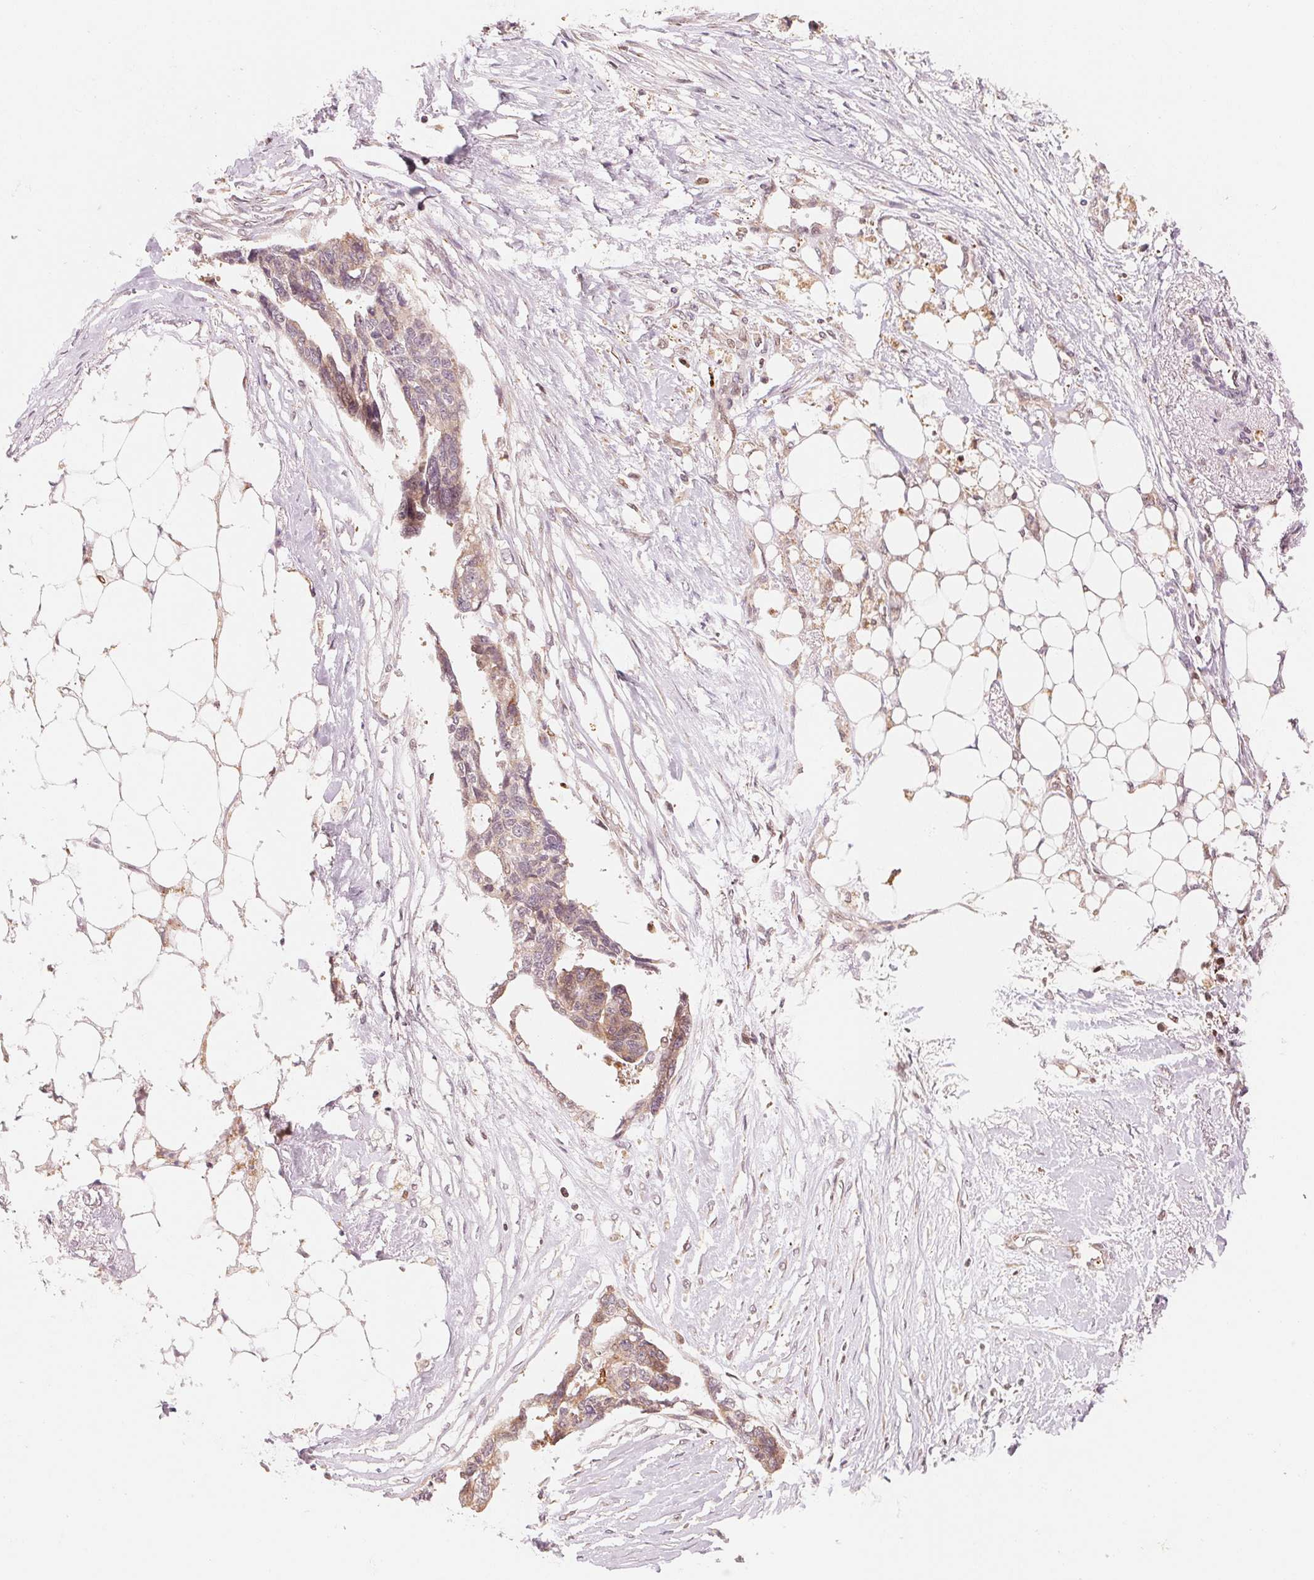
{"staining": {"intensity": "weak", "quantity": "25%-75%", "location": "cytoplasmic/membranous"}, "tissue": "ovarian cancer", "cell_type": "Tumor cells", "image_type": "cancer", "snomed": [{"axis": "morphology", "description": "Cystadenocarcinoma, serous, NOS"}, {"axis": "topography", "description": "Ovary"}], "caption": "Ovarian cancer (serous cystadenocarcinoma) stained with DAB IHC displays low levels of weak cytoplasmic/membranous expression in about 25%-75% of tumor cells.", "gene": "PRKN", "patient": {"sex": "female", "age": 69}}